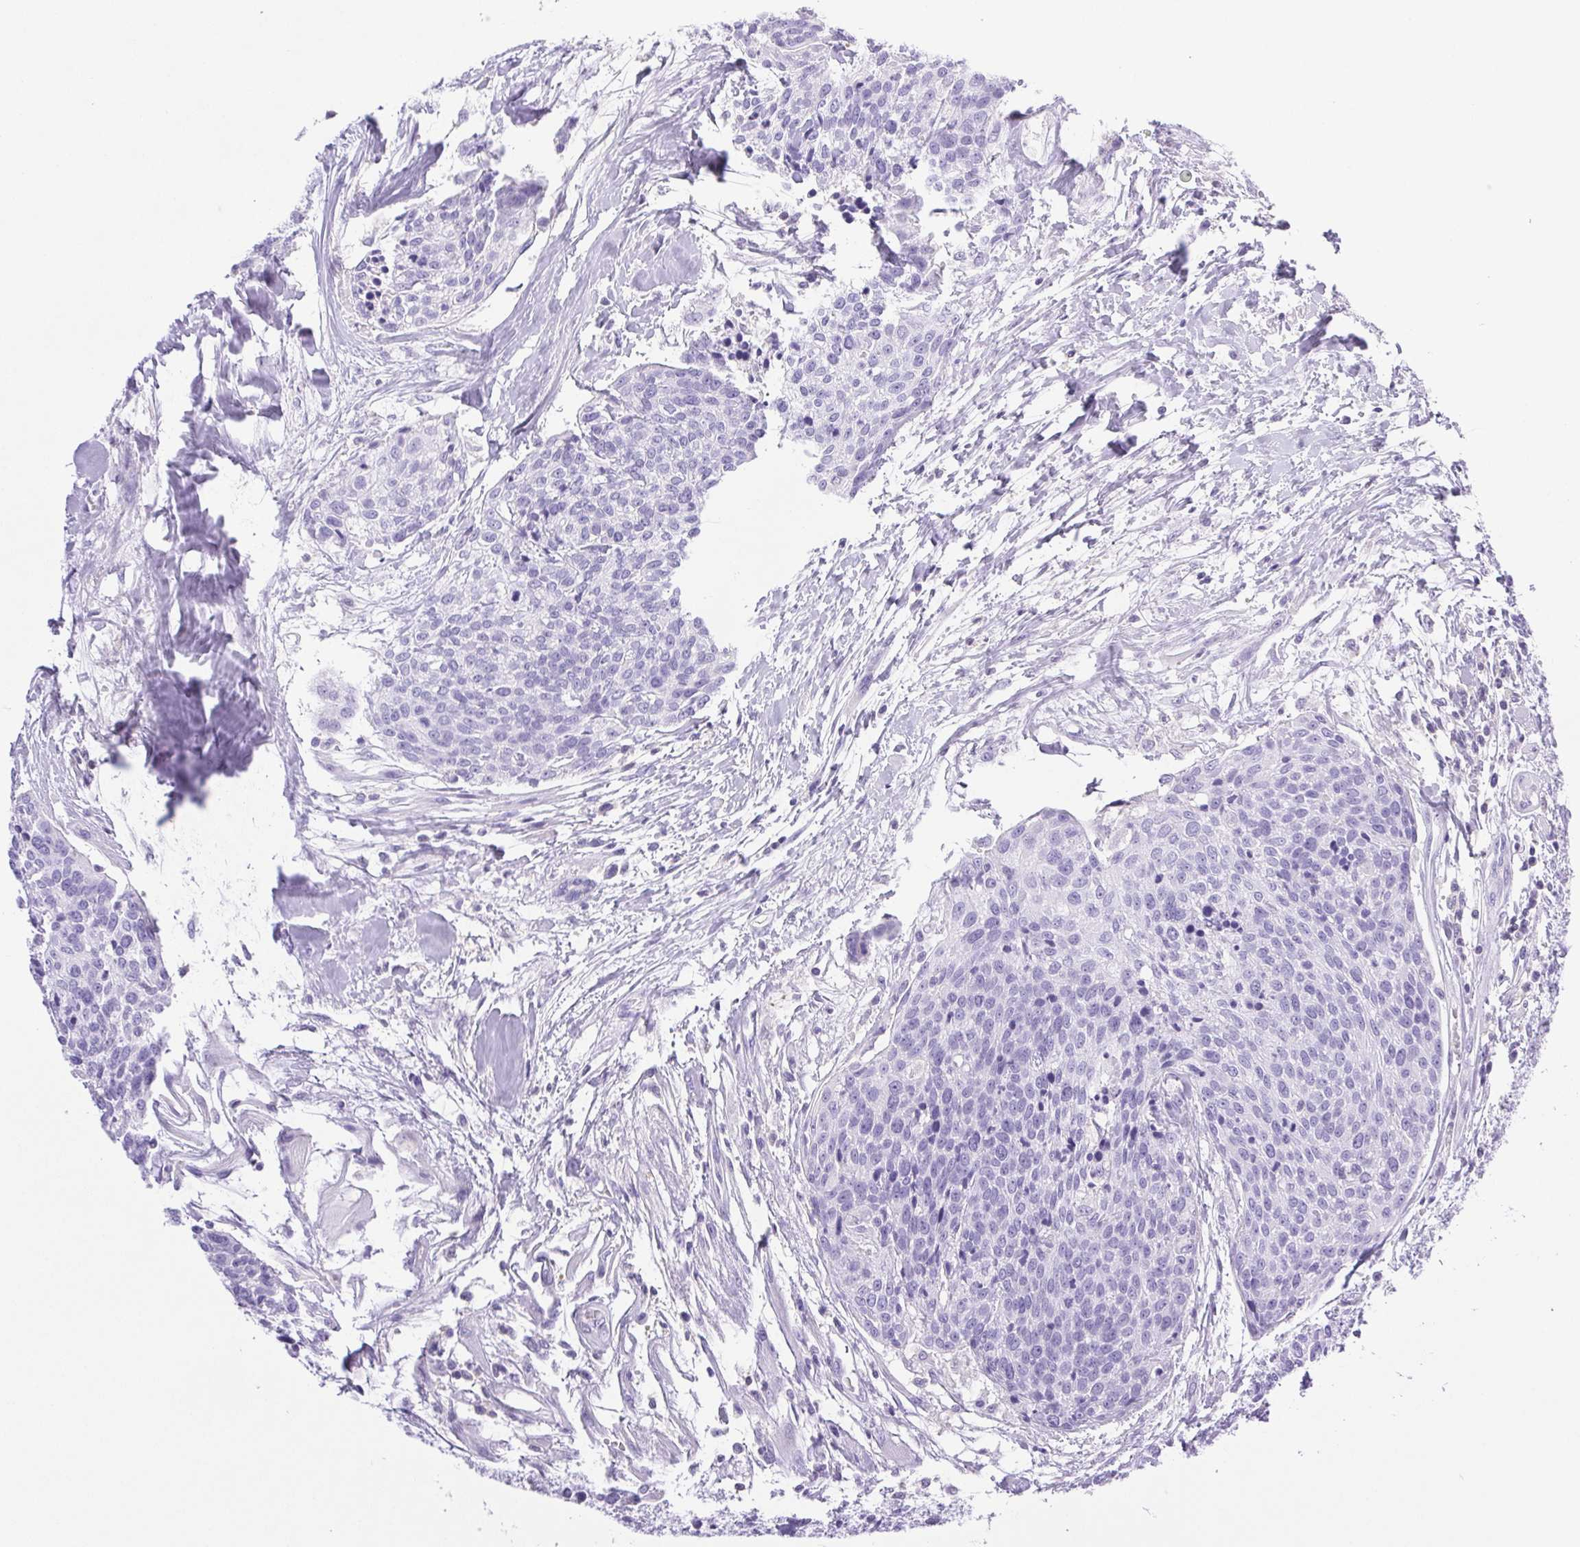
{"staining": {"intensity": "negative", "quantity": "none", "location": "none"}, "tissue": "head and neck cancer", "cell_type": "Tumor cells", "image_type": "cancer", "snomed": [{"axis": "morphology", "description": "Squamous cell carcinoma, NOS"}, {"axis": "topography", "description": "Oral tissue"}, {"axis": "topography", "description": "Head-Neck"}], "caption": "Immunohistochemistry (IHC) micrograph of human head and neck cancer (squamous cell carcinoma) stained for a protein (brown), which shows no expression in tumor cells.", "gene": "SYNPR", "patient": {"sex": "male", "age": 64}}